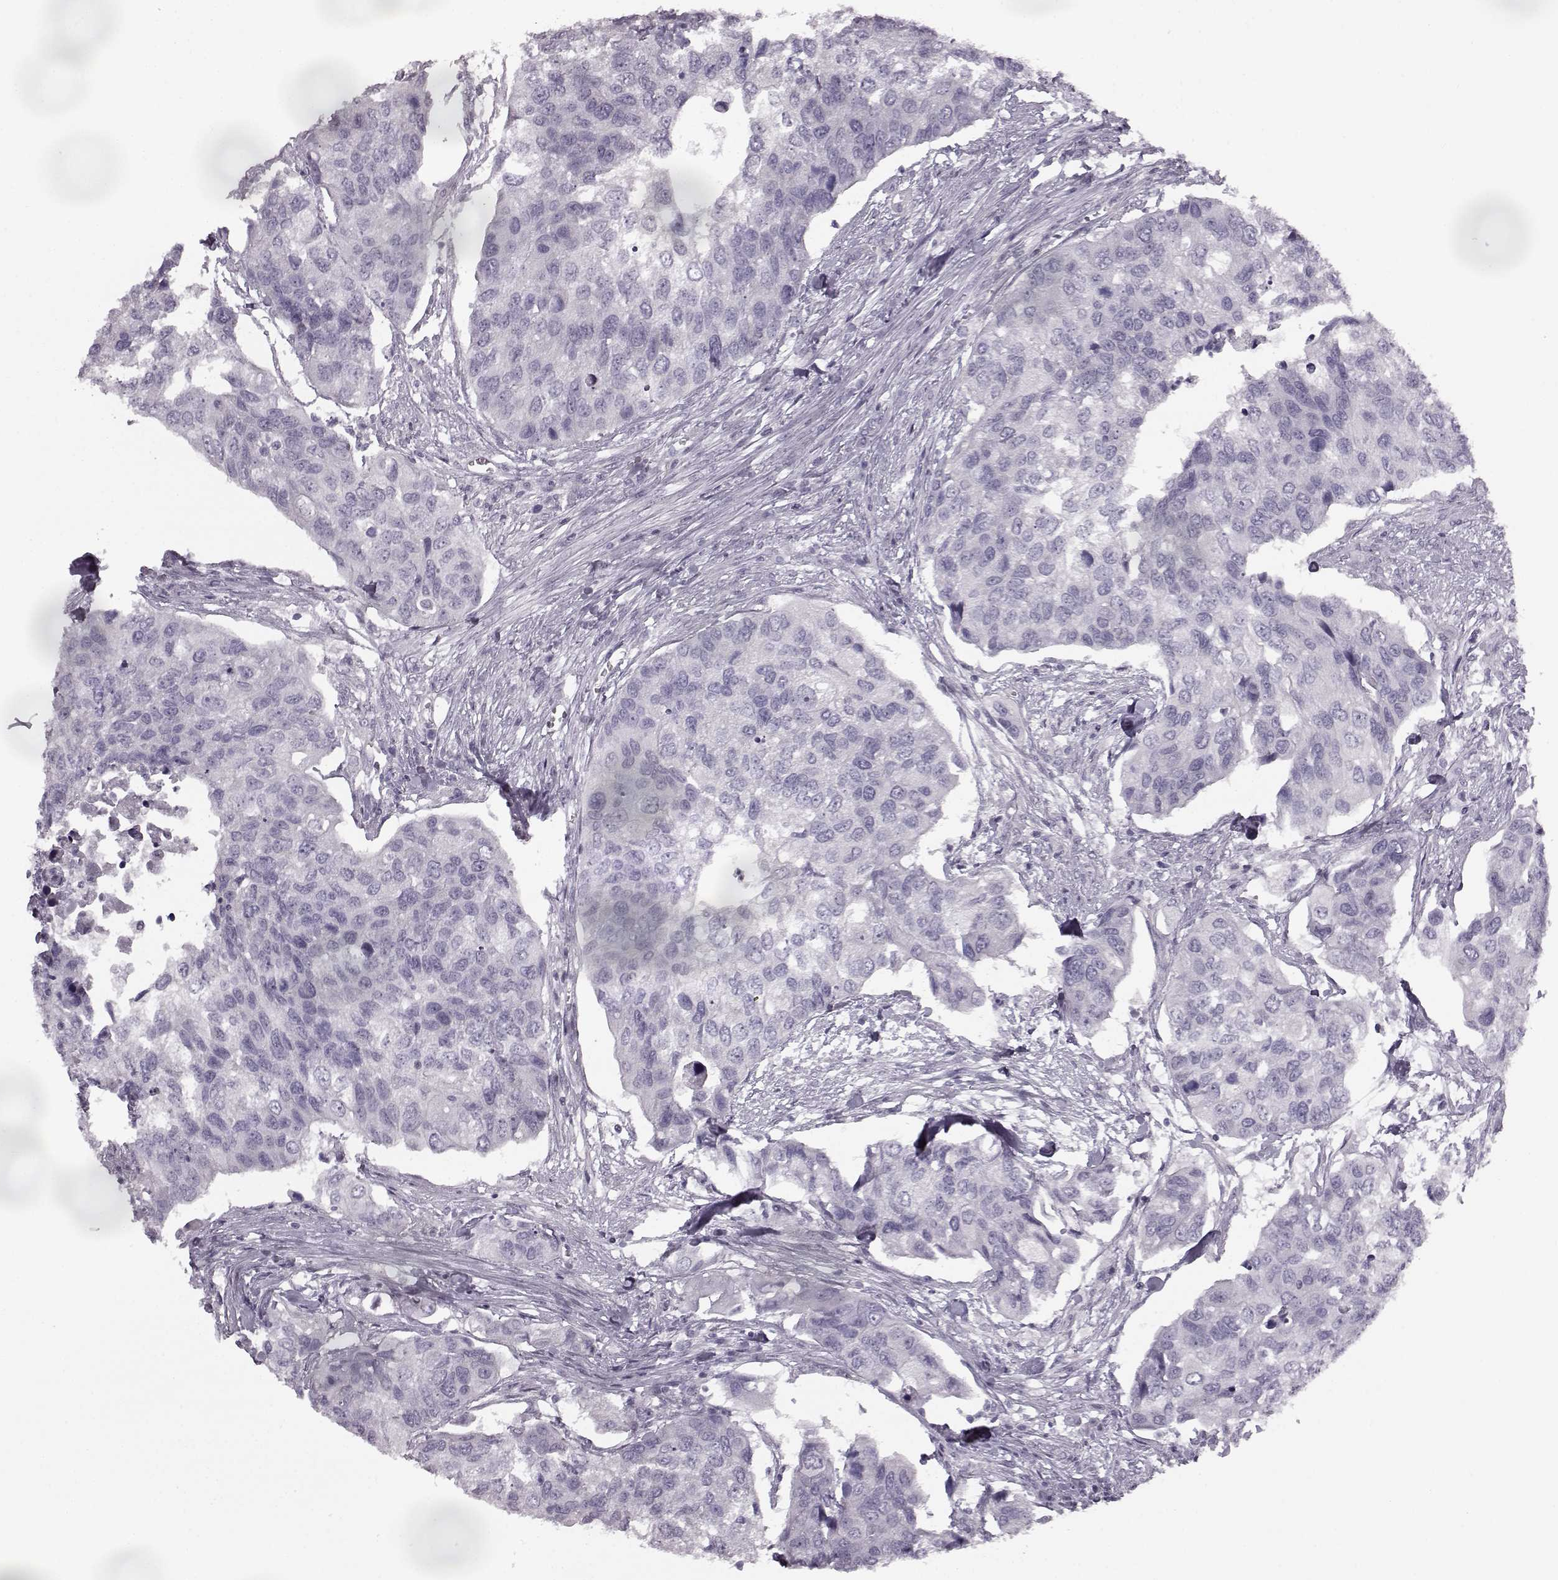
{"staining": {"intensity": "negative", "quantity": "none", "location": "none"}, "tissue": "urothelial cancer", "cell_type": "Tumor cells", "image_type": "cancer", "snomed": [{"axis": "morphology", "description": "Urothelial carcinoma, High grade"}, {"axis": "topography", "description": "Urinary bladder"}], "caption": "DAB (3,3'-diaminobenzidine) immunohistochemical staining of human urothelial carcinoma (high-grade) demonstrates no significant staining in tumor cells.", "gene": "SEMG2", "patient": {"sex": "male", "age": 60}}